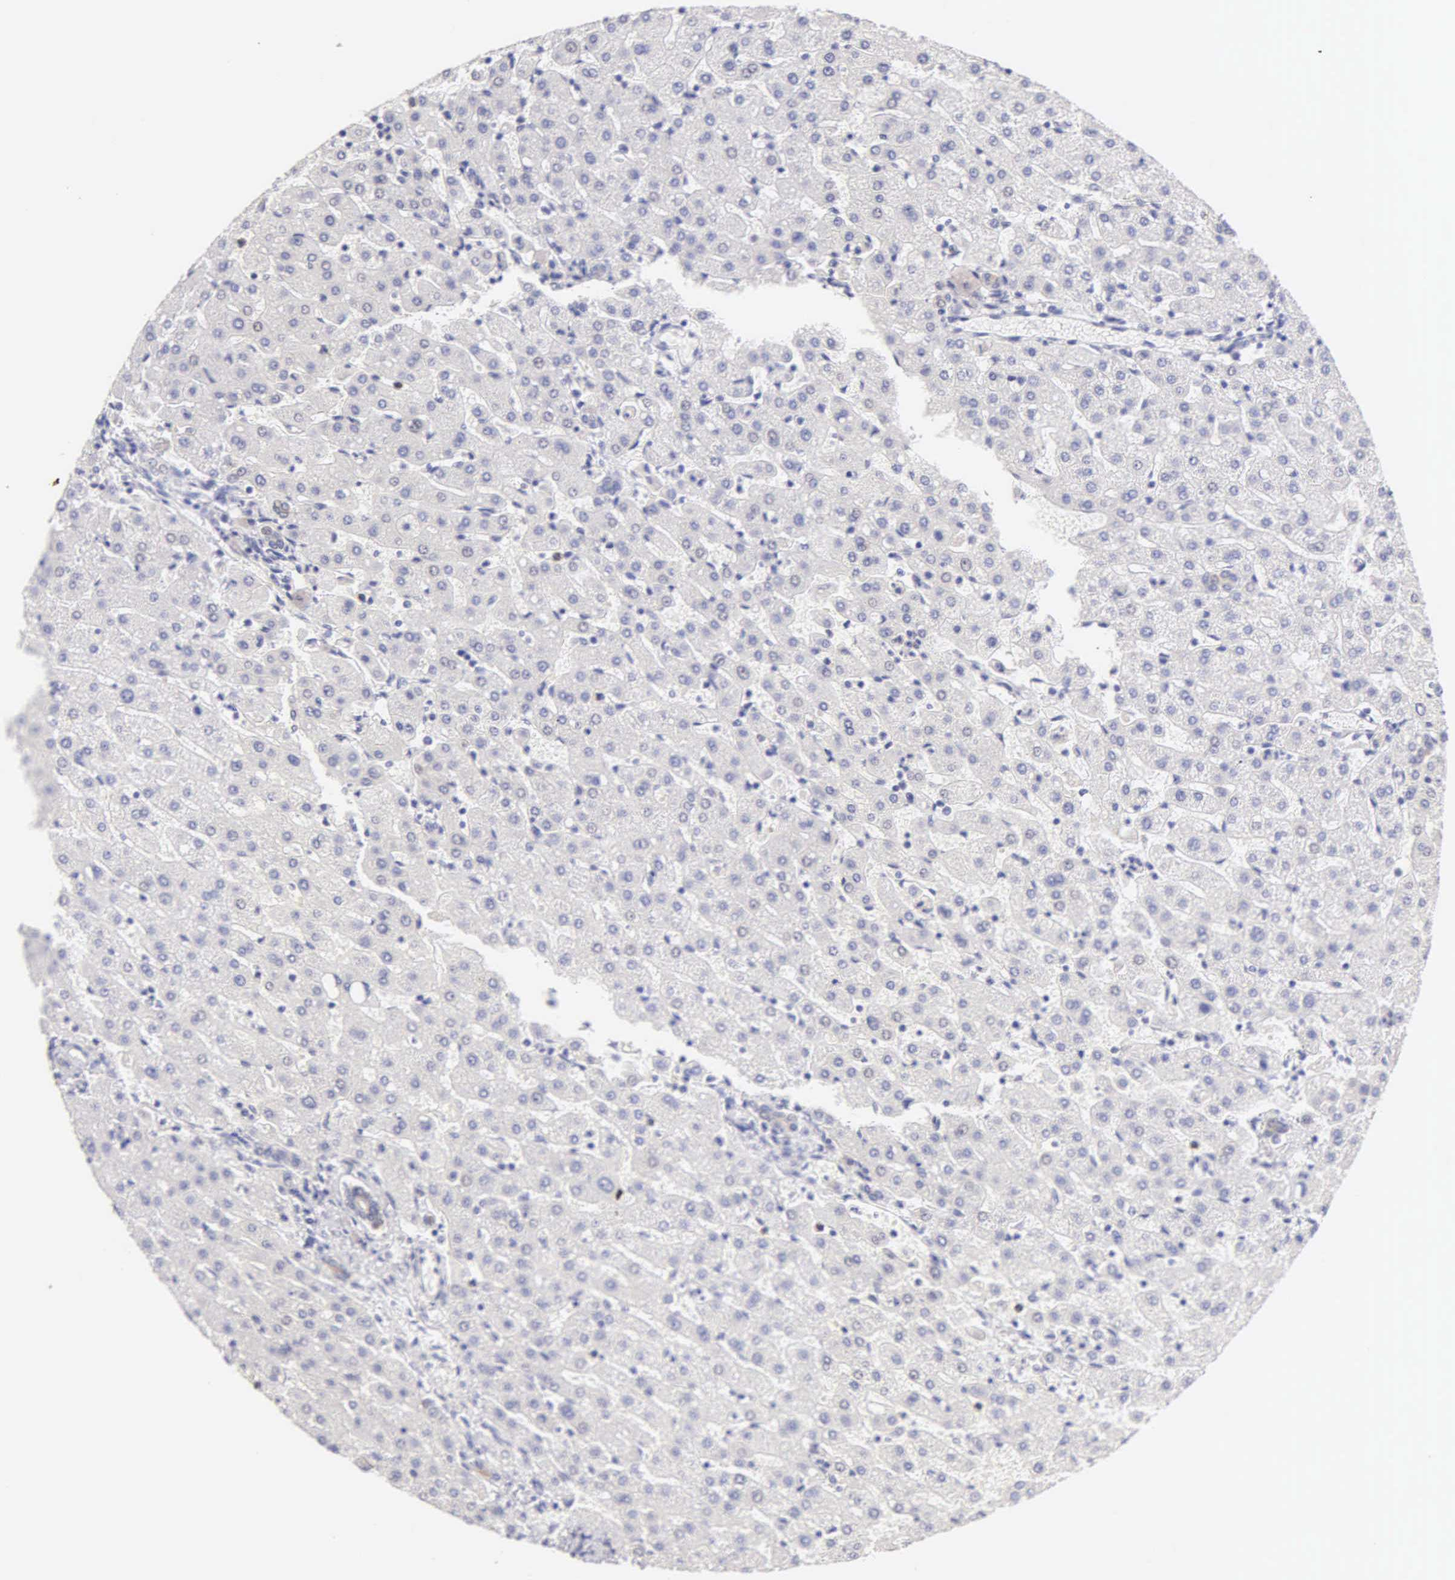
{"staining": {"intensity": "weak", "quantity": "25%-75%", "location": "cytoplasmic/membranous"}, "tissue": "liver", "cell_type": "Cholangiocytes", "image_type": "normal", "snomed": [{"axis": "morphology", "description": "Normal tissue, NOS"}, {"axis": "topography", "description": "Liver"}], "caption": "An immunohistochemistry (IHC) image of unremarkable tissue is shown. Protein staining in brown shows weak cytoplasmic/membranous positivity in liver within cholangiocytes.", "gene": "KRT17", "patient": {"sex": "female", "age": 30}}